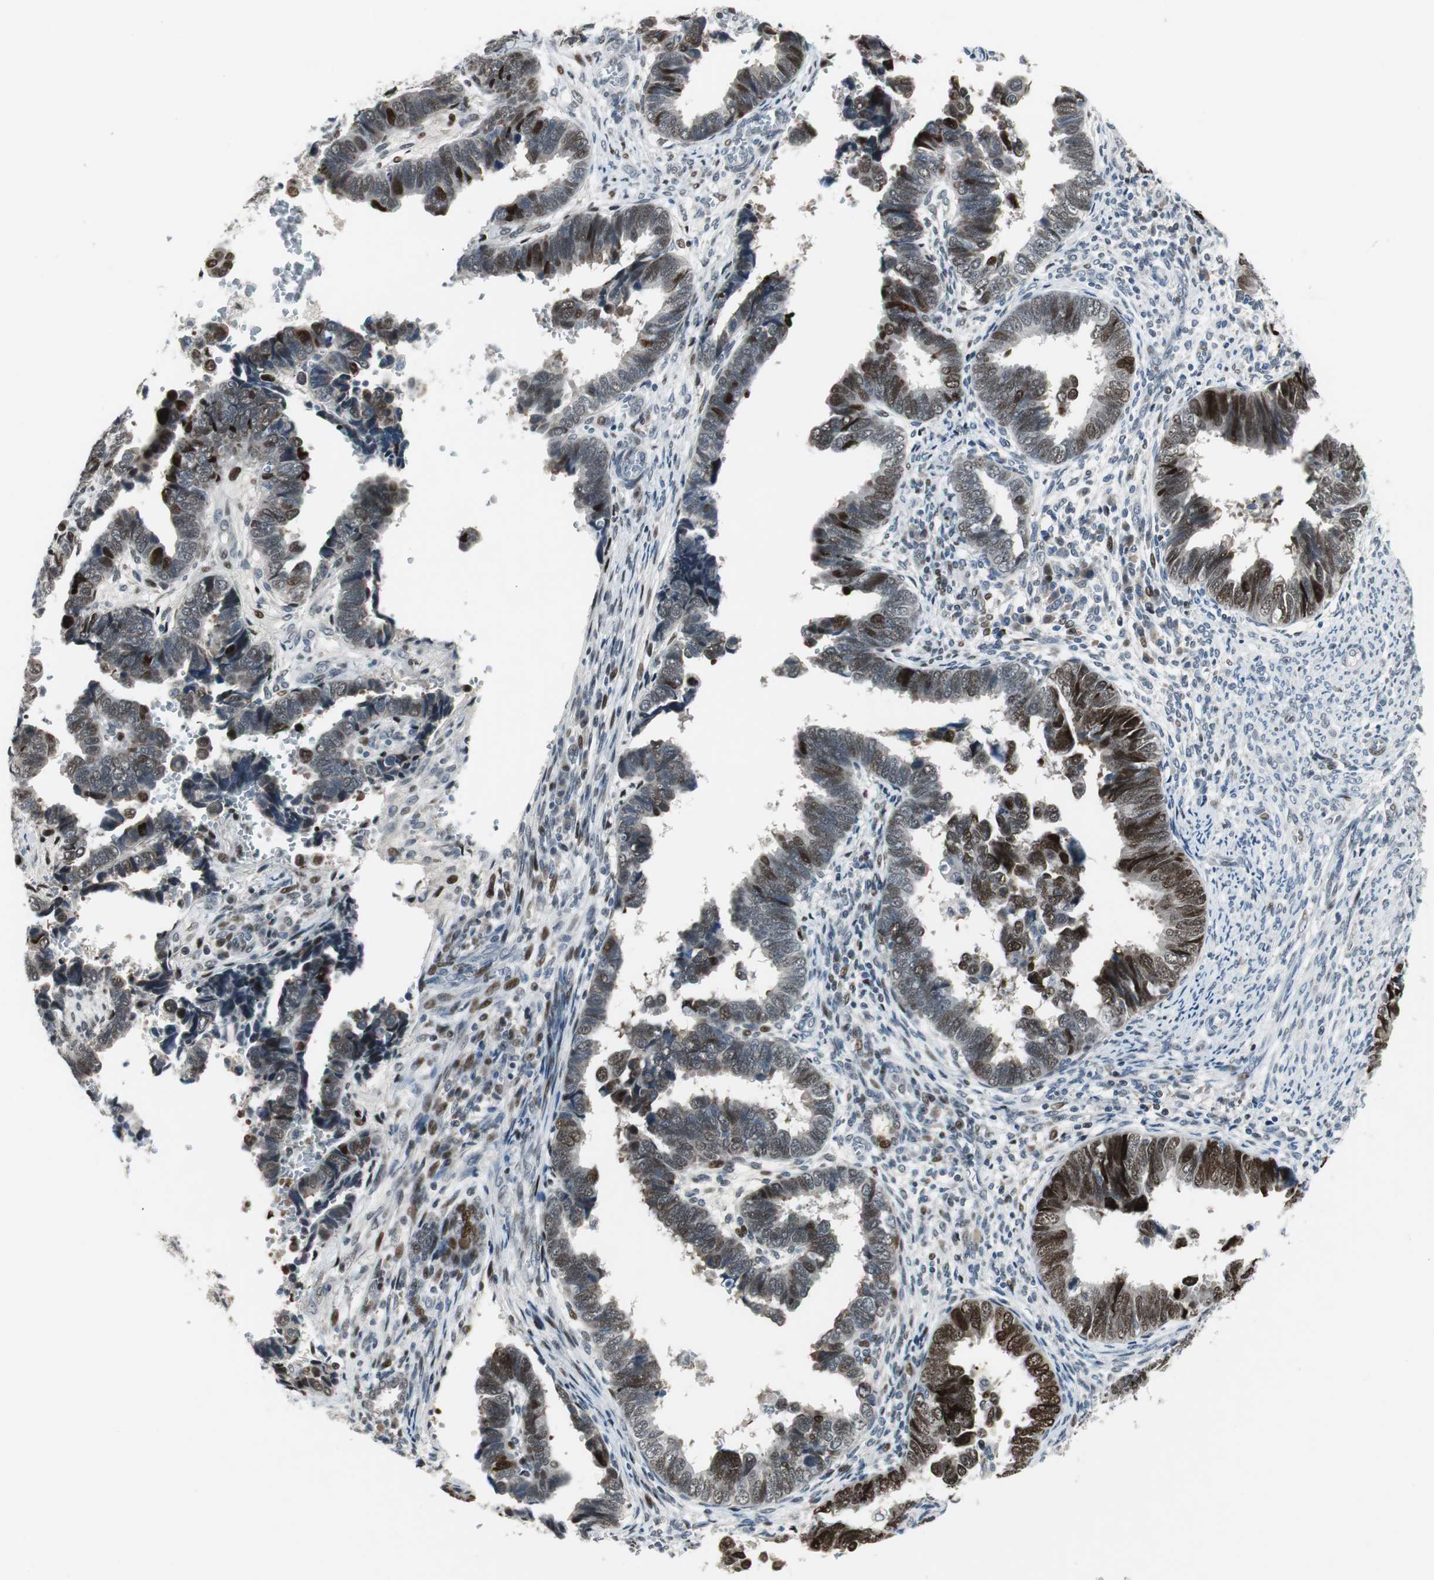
{"staining": {"intensity": "strong", "quantity": "25%-75%", "location": "nuclear"}, "tissue": "endometrial cancer", "cell_type": "Tumor cells", "image_type": "cancer", "snomed": [{"axis": "morphology", "description": "Adenocarcinoma, NOS"}, {"axis": "topography", "description": "Endometrium"}], "caption": "Immunohistochemistry micrograph of neoplastic tissue: human endometrial cancer (adenocarcinoma) stained using immunohistochemistry (IHC) displays high levels of strong protein expression localized specifically in the nuclear of tumor cells, appearing as a nuclear brown color.", "gene": "AJUBA", "patient": {"sex": "female", "age": 75}}